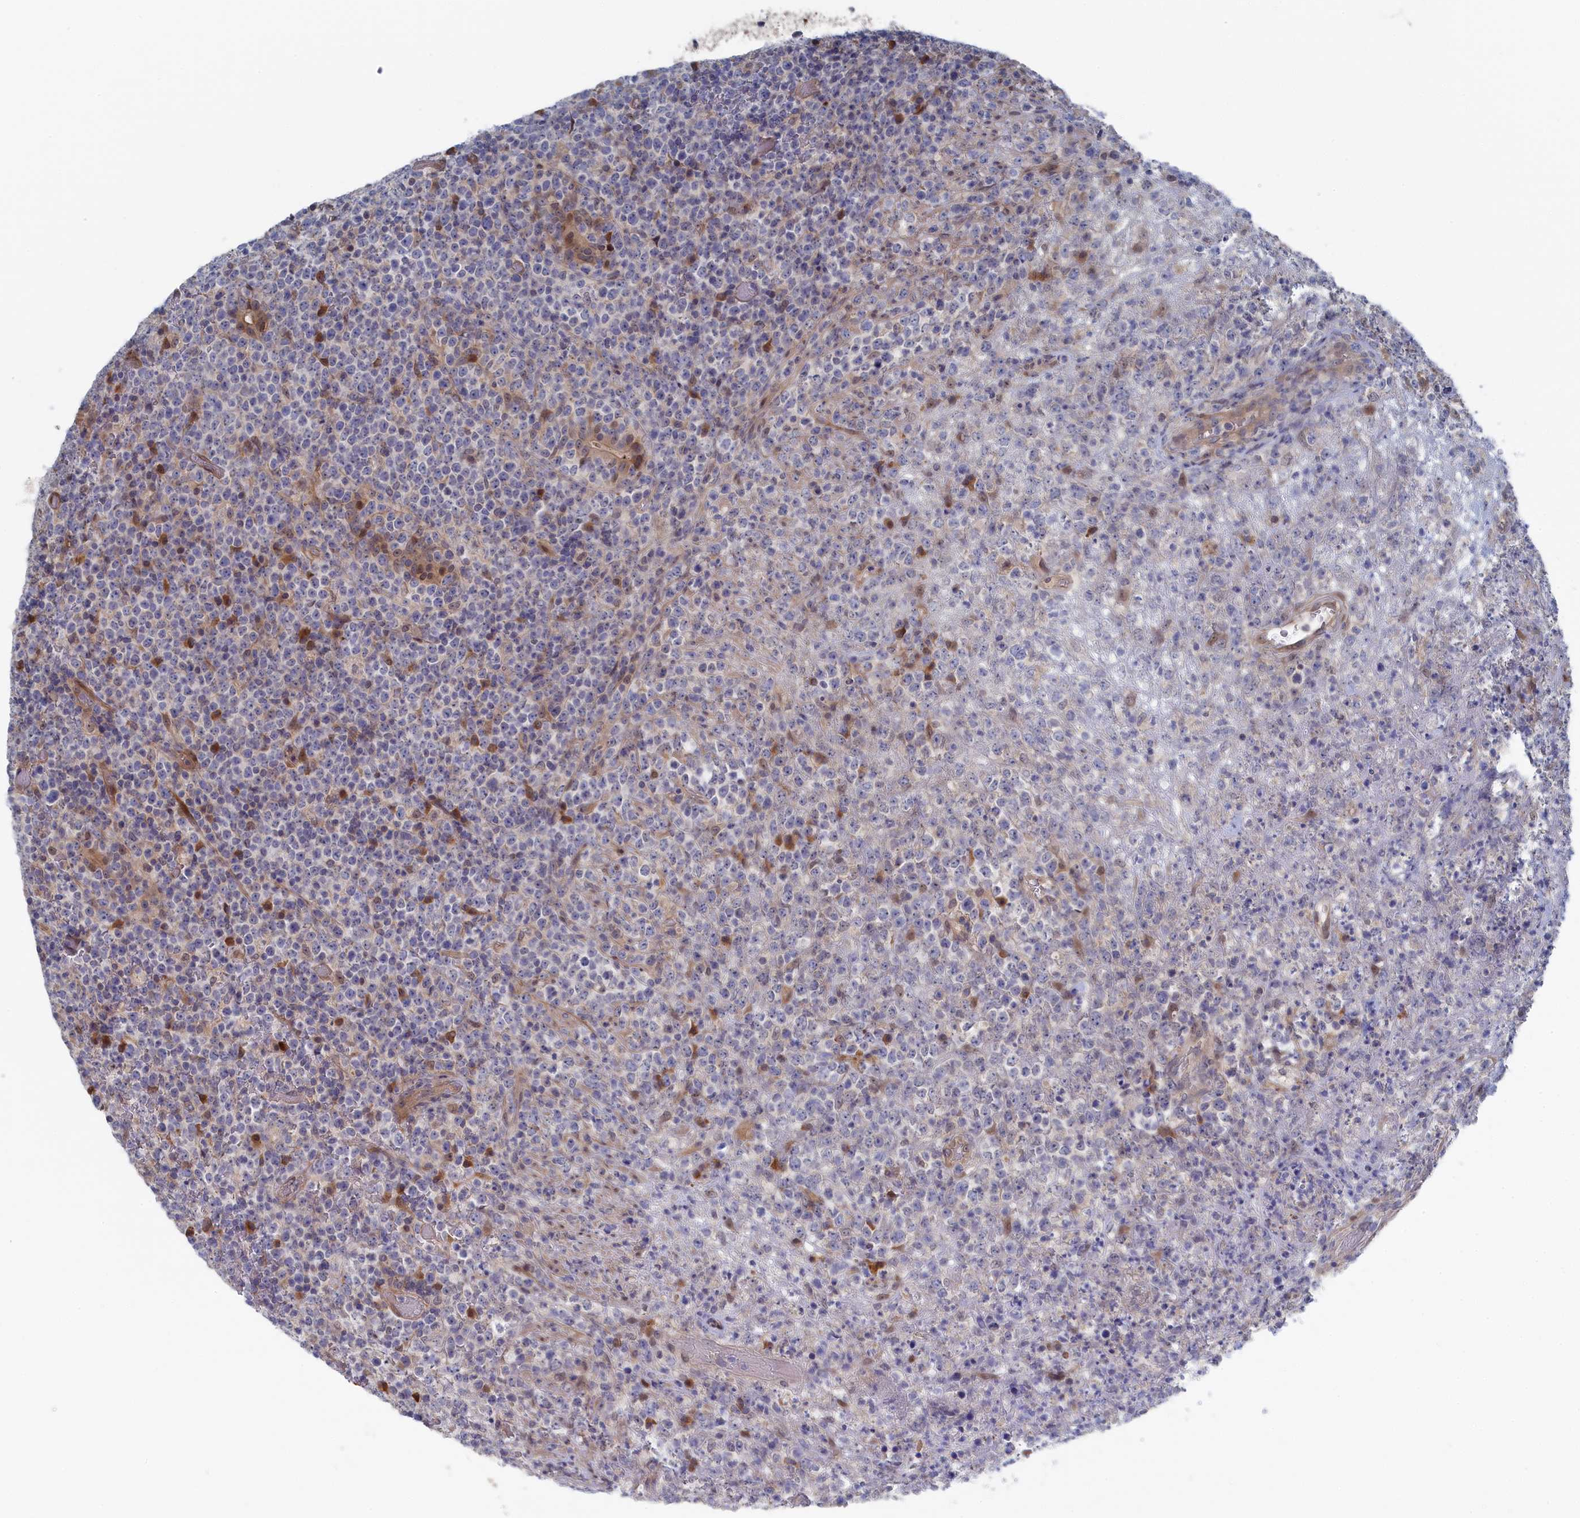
{"staining": {"intensity": "negative", "quantity": "none", "location": "none"}, "tissue": "lymphoma", "cell_type": "Tumor cells", "image_type": "cancer", "snomed": [{"axis": "morphology", "description": "Malignant lymphoma, non-Hodgkin's type, High grade"}, {"axis": "topography", "description": "Colon"}], "caption": "An image of human lymphoma is negative for staining in tumor cells.", "gene": "IRGQ", "patient": {"sex": "female", "age": 53}}